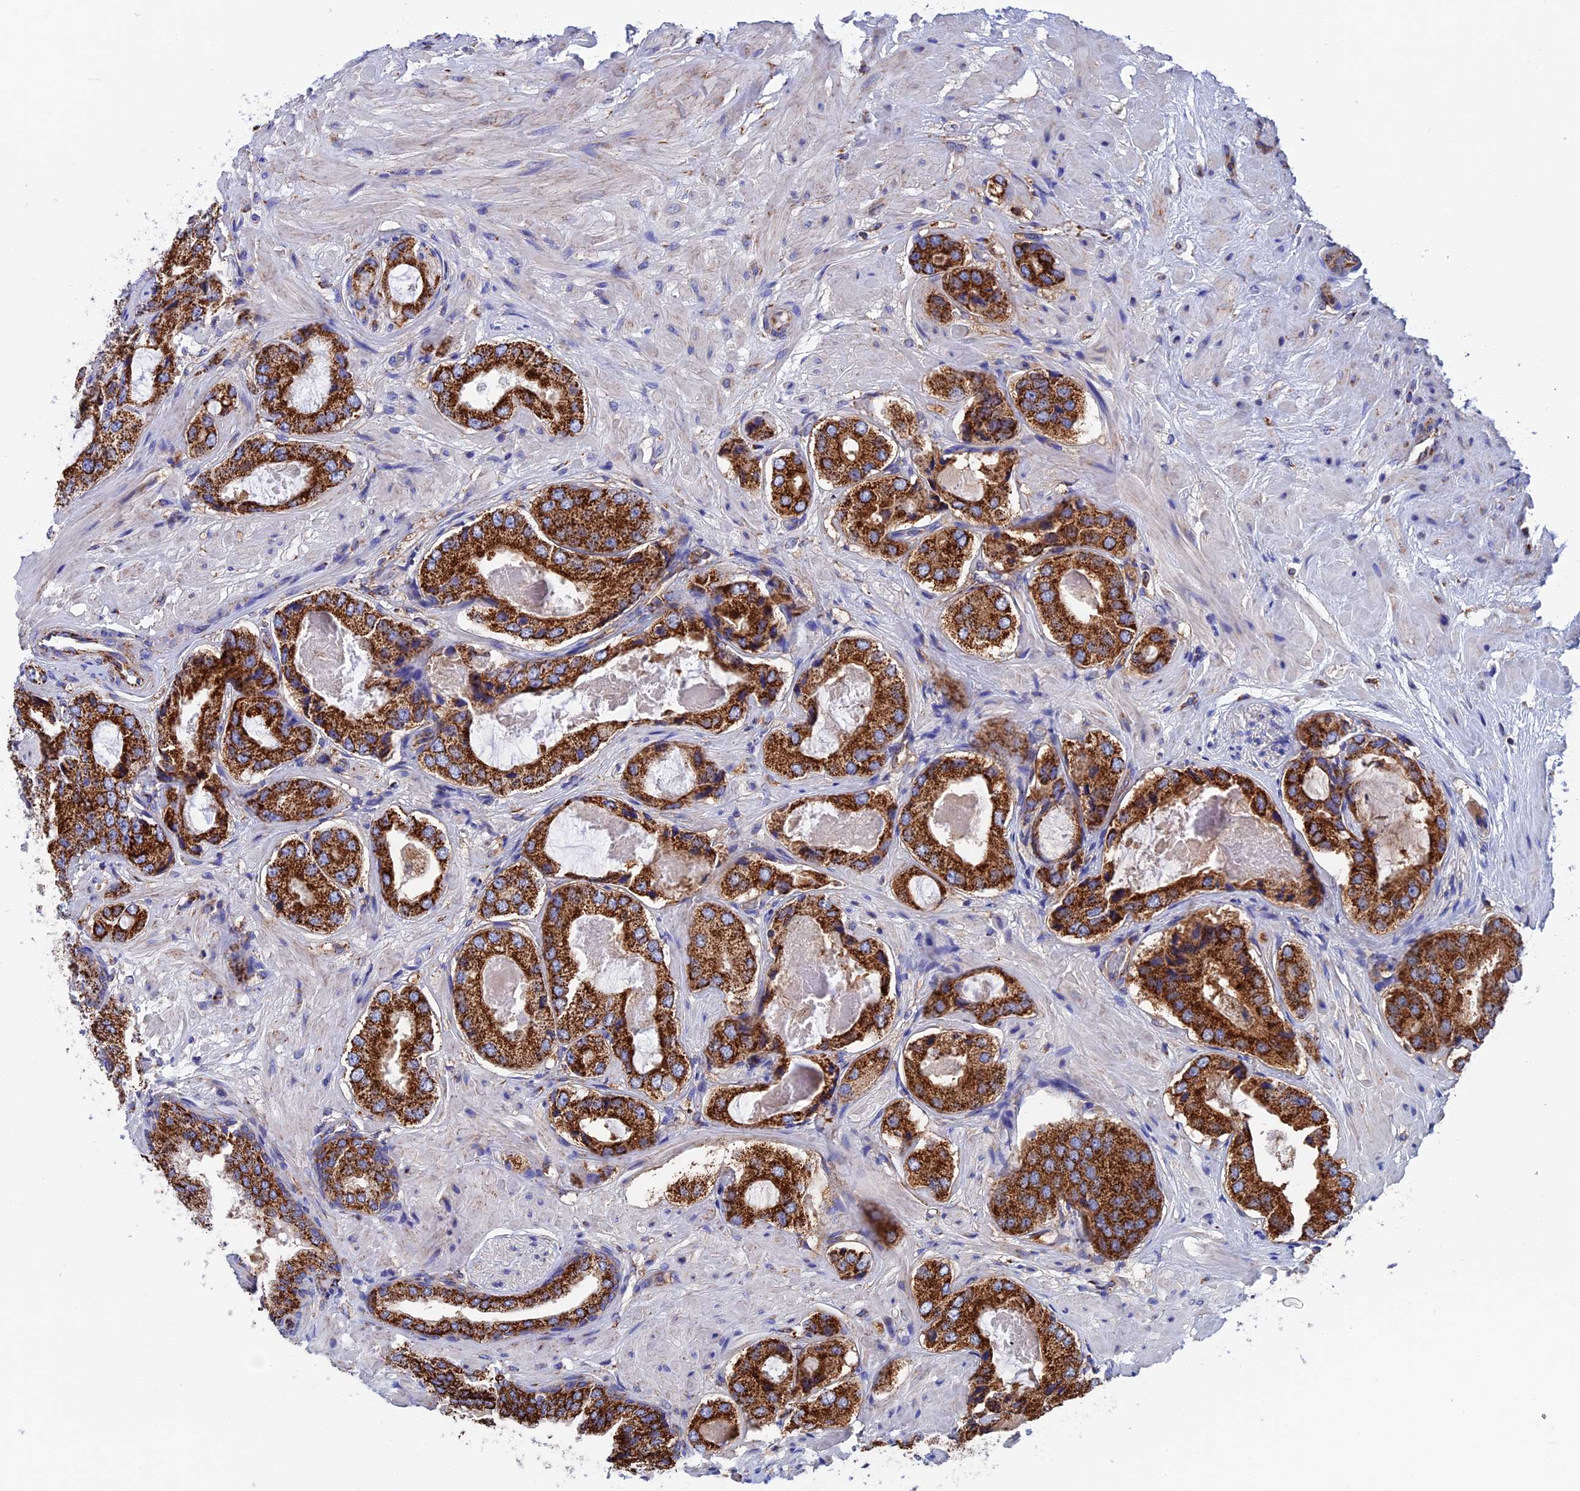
{"staining": {"intensity": "strong", "quantity": ">75%", "location": "cytoplasmic/membranous"}, "tissue": "prostate cancer", "cell_type": "Tumor cells", "image_type": "cancer", "snomed": [{"axis": "morphology", "description": "Adenocarcinoma, High grade"}, {"axis": "topography", "description": "Prostate"}], "caption": "Immunohistochemistry of human prostate cancer (high-grade adenocarcinoma) shows high levels of strong cytoplasmic/membranous positivity in about >75% of tumor cells.", "gene": "WDR83", "patient": {"sex": "male", "age": 59}}